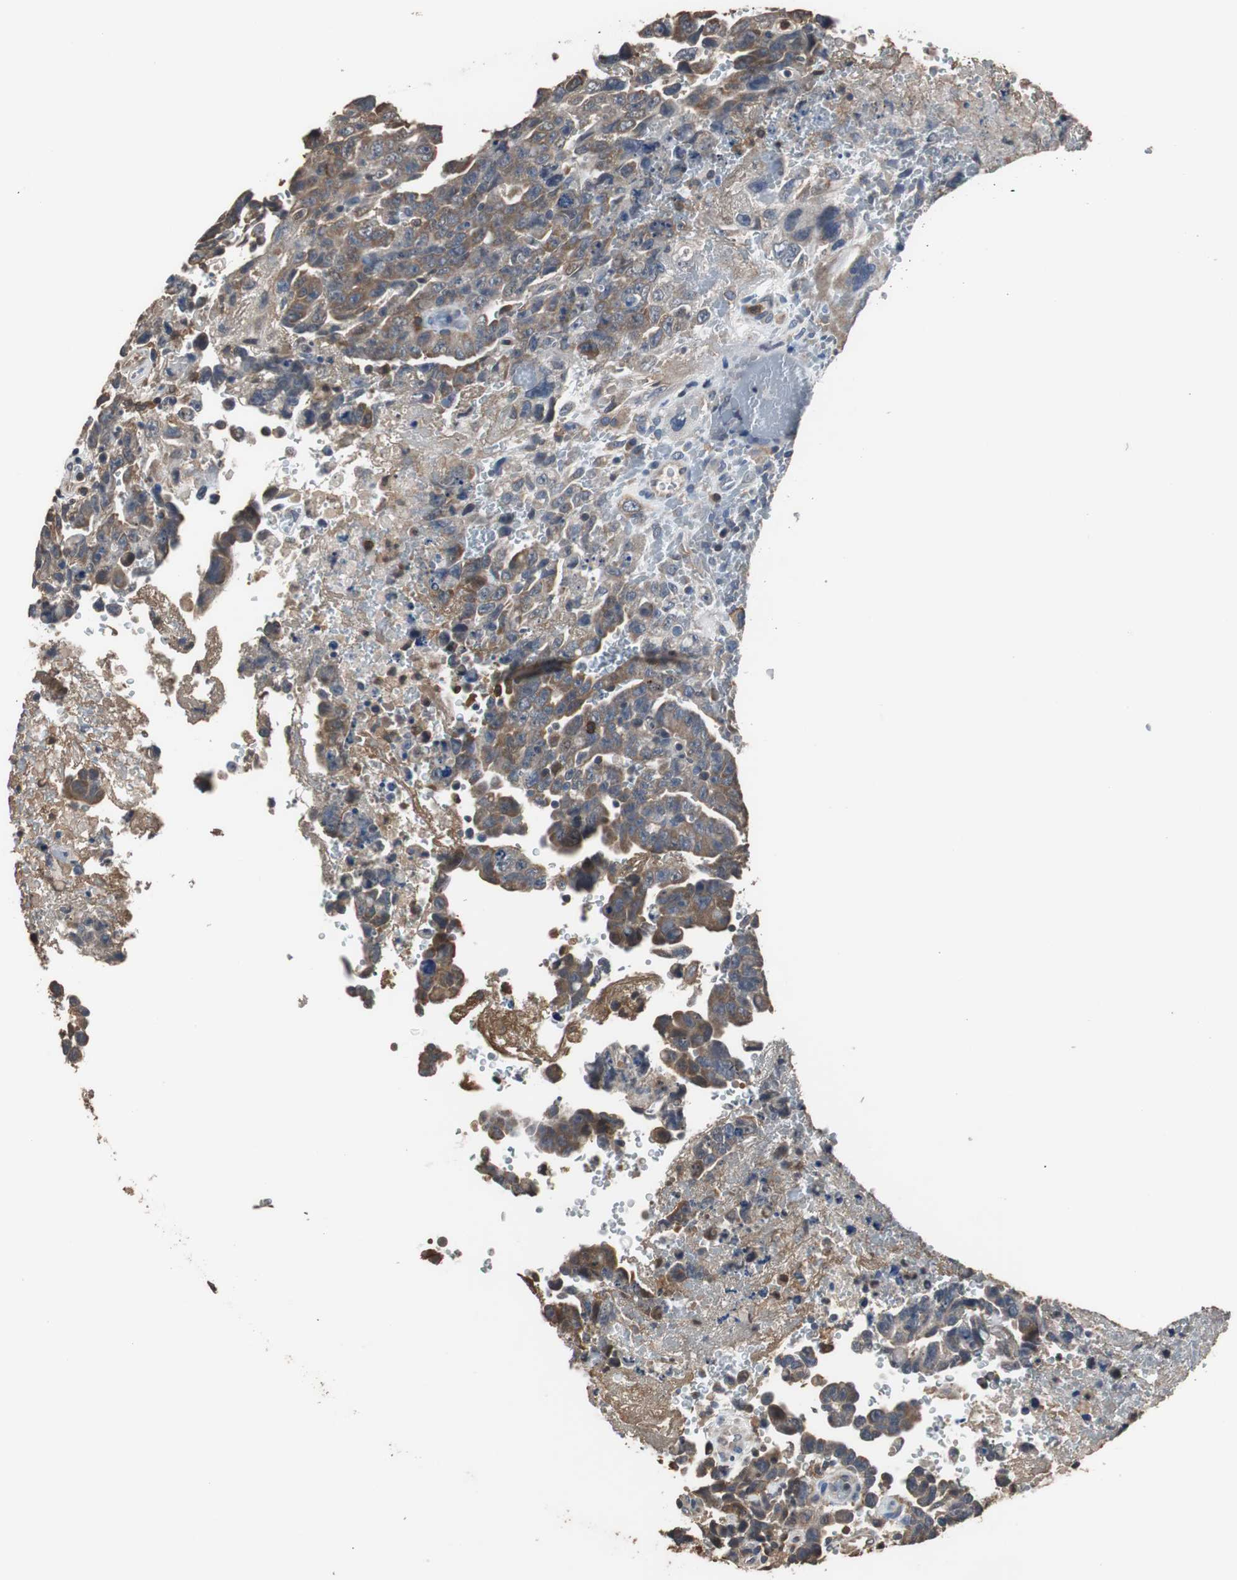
{"staining": {"intensity": "moderate", "quantity": "25%-75%", "location": "cytoplasmic/membranous"}, "tissue": "testis cancer", "cell_type": "Tumor cells", "image_type": "cancer", "snomed": [{"axis": "morphology", "description": "Carcinoma, Embryonal, NOS"}, {"axis": "topography", "description": "Testis"}], "caption": "DAB (3,3'-diaminobenzidine) immunohistochemical staining of testis cancer (embryonal carcinoma) shows moderate cytoplasmic/membranous protein staining in about 25%-75% of tumor cells. (Stains: DAB in brown, nuclei in blue, Microscopy: brightfield microscopy at high magnification).", "gene": "SCIMP", "patient": {"sex": "male", "age": 28}}